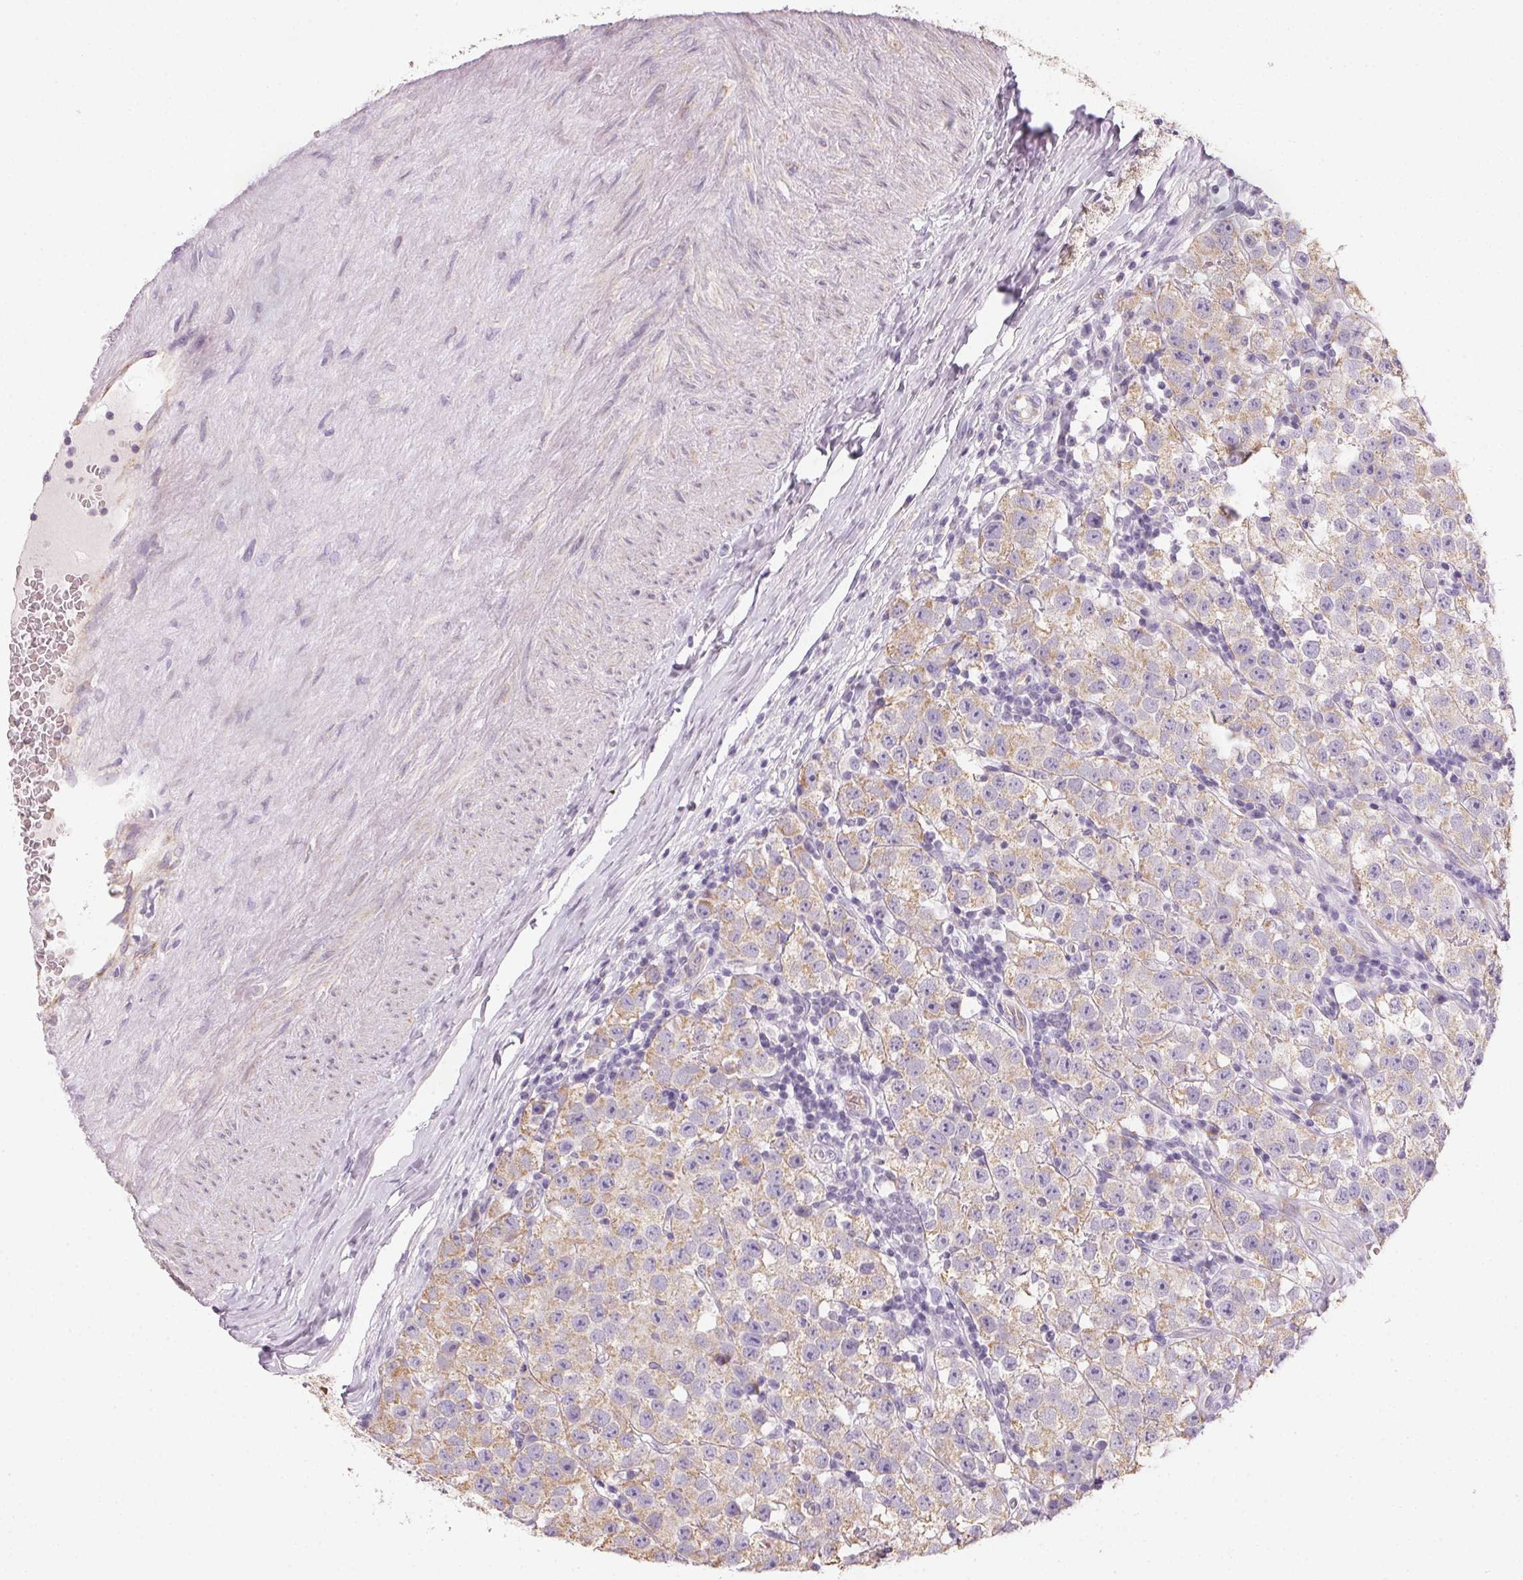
{"staining": {"intensity": "weak", "quantity": "25%-75%", "location": "cytoplasmic/membranous"}, "tissue": "testis cancer", "cell_type": "Tumor cells", "image_type": "cancer", "snomed": [{"axis": "morphology", "description": "Seminoma, NOS"}, {"axis": "topography", "description": "Testis"}], "caption": "Human testis cancer stained with a brown dye reveals weak cytoplasmic/membranous positive staining in about 25%-75% of tumor cells.", "gene": "SMYD1", "patient": {"sex": "male", "age": 34}}